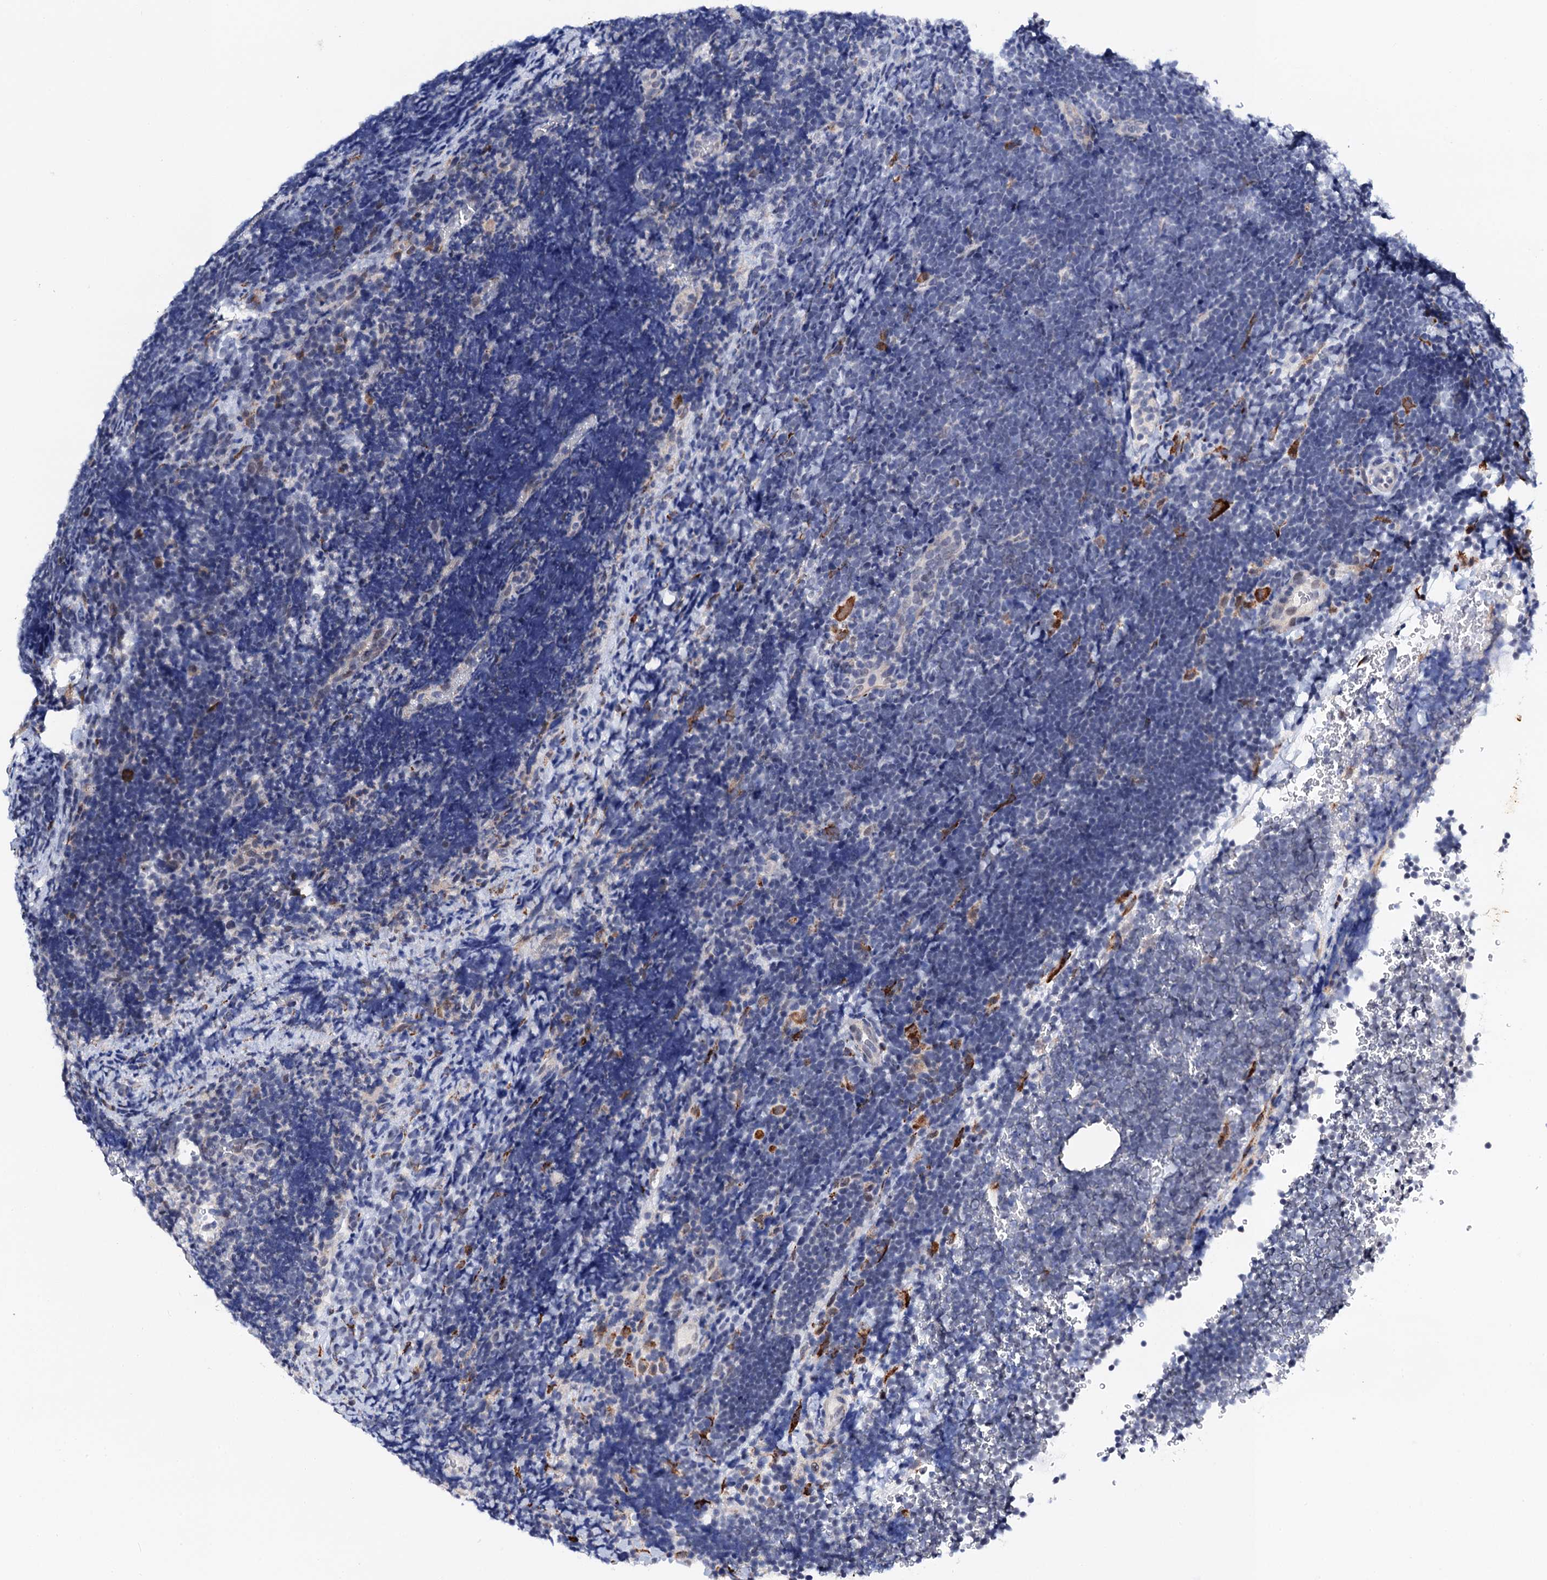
{"staining": {"intensity": "negative", "quantity": "none", "location": "none"}, "tissue": "lymphoma", "cell_type": "Tumor cells", "image_type": "cancer", "snomed": [{"axis": "morphology", "description": "Malignant lymphoma, non-Hodgkin's type, High grade"}, {"axis": "topography", "description": "Lymph node"}], "caption": "Immunohistochemistry (IHC) photomicrograph of high-grade malignant lymphoma, non-Hodgkin's type stained for a protein (brown), which reveals no expression in tumor cells.", "gene": "SLC7A10", "patient": {"sex": "male", "age": 13}}